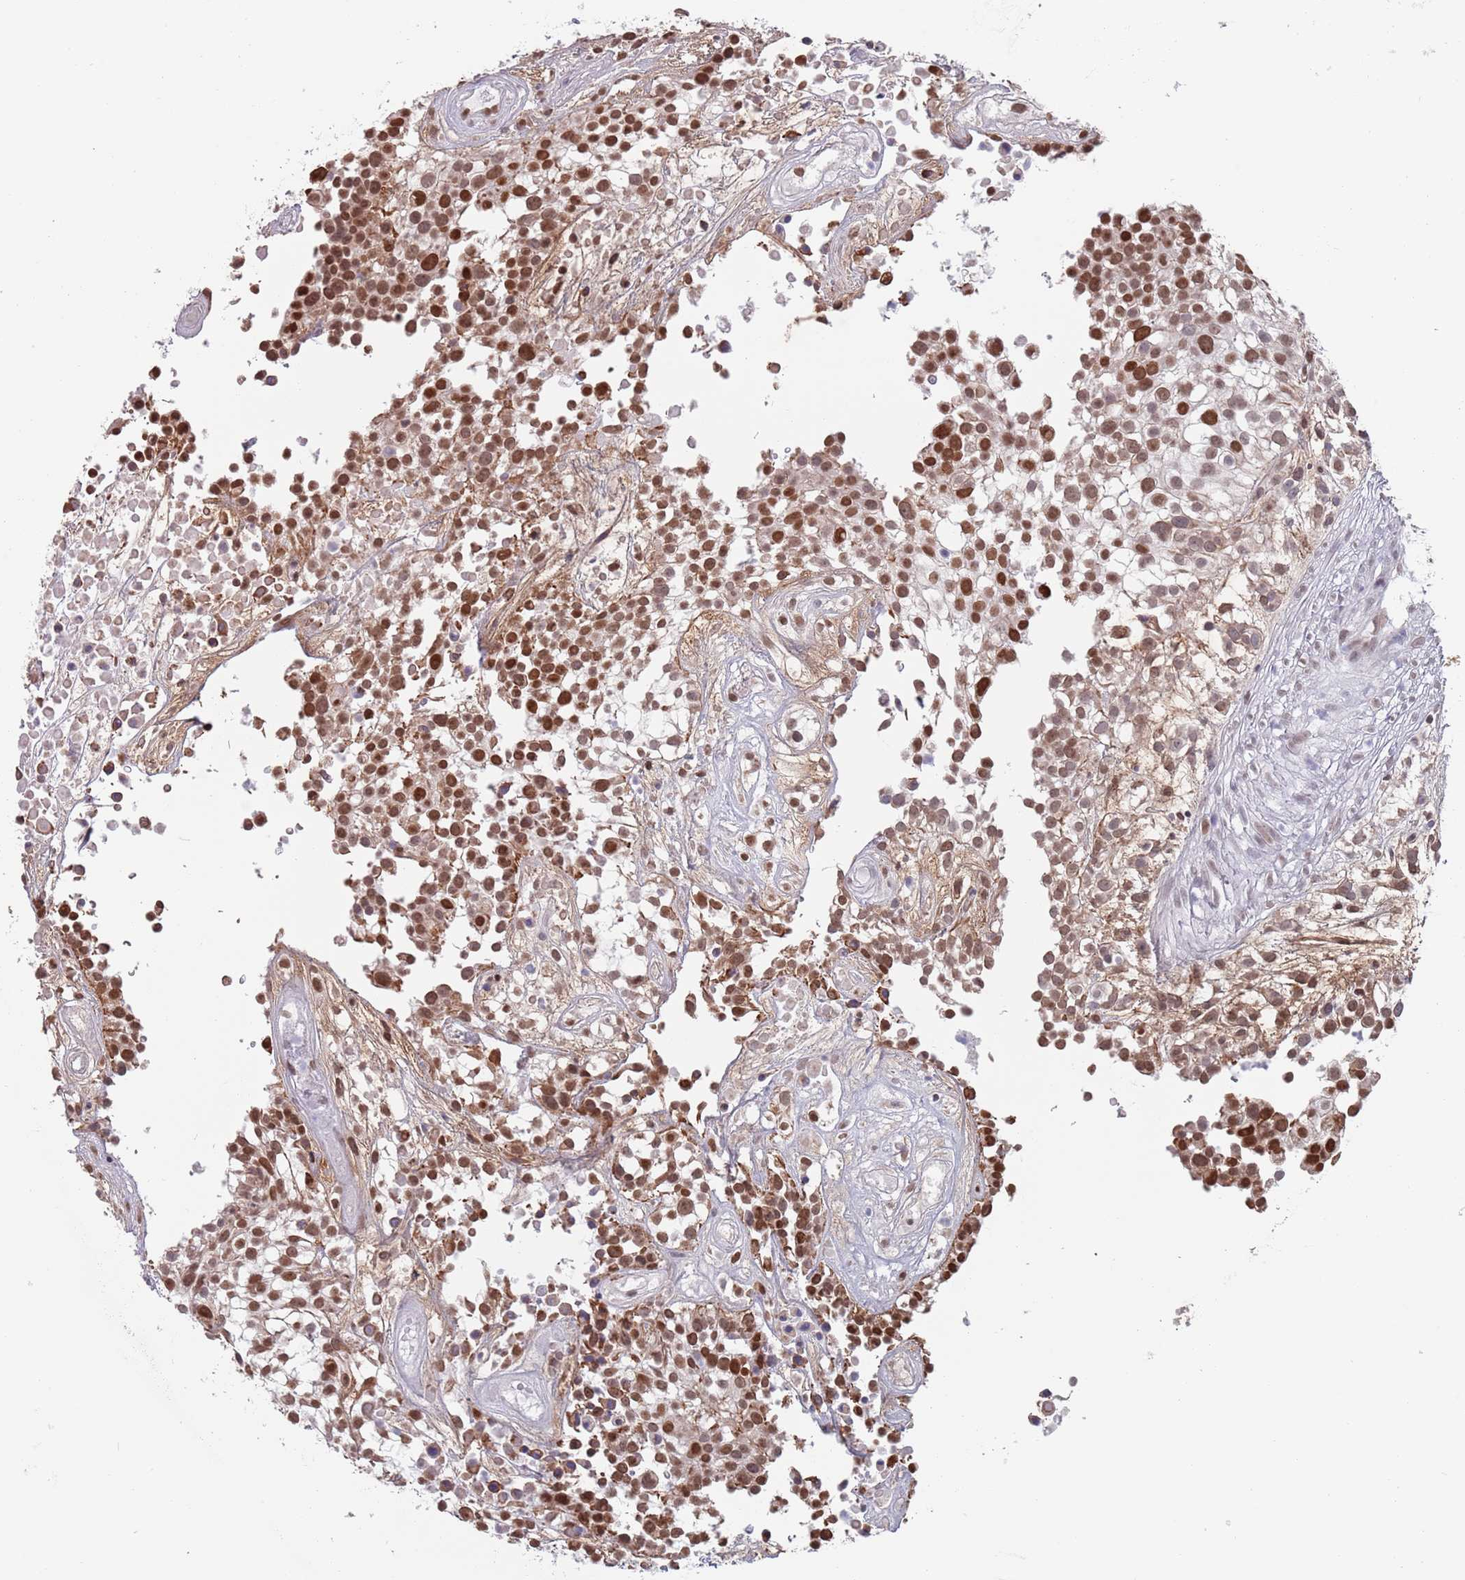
{"staining": {"intensity": "moderate", "quantity": ">75%", "location": "nuclear"}, "tissue": "urothelial cancer", "cell_type": "Tumor cells", "image_type": "cancer", "snomed": [{"axis": "morphology", "description": "Urothelial carcinoma, High grade"}, {"axis": "topography", "description": "Urinary bladder"}], "caption": "High-power microscopy captured an immunohistochemistry histopathology image of urothelial cancer, revealing moderate nuclear positivity in about >75% of tumor cells.", "gene": "MFSD12", "patient": {"sex": "male", "age": 56}}